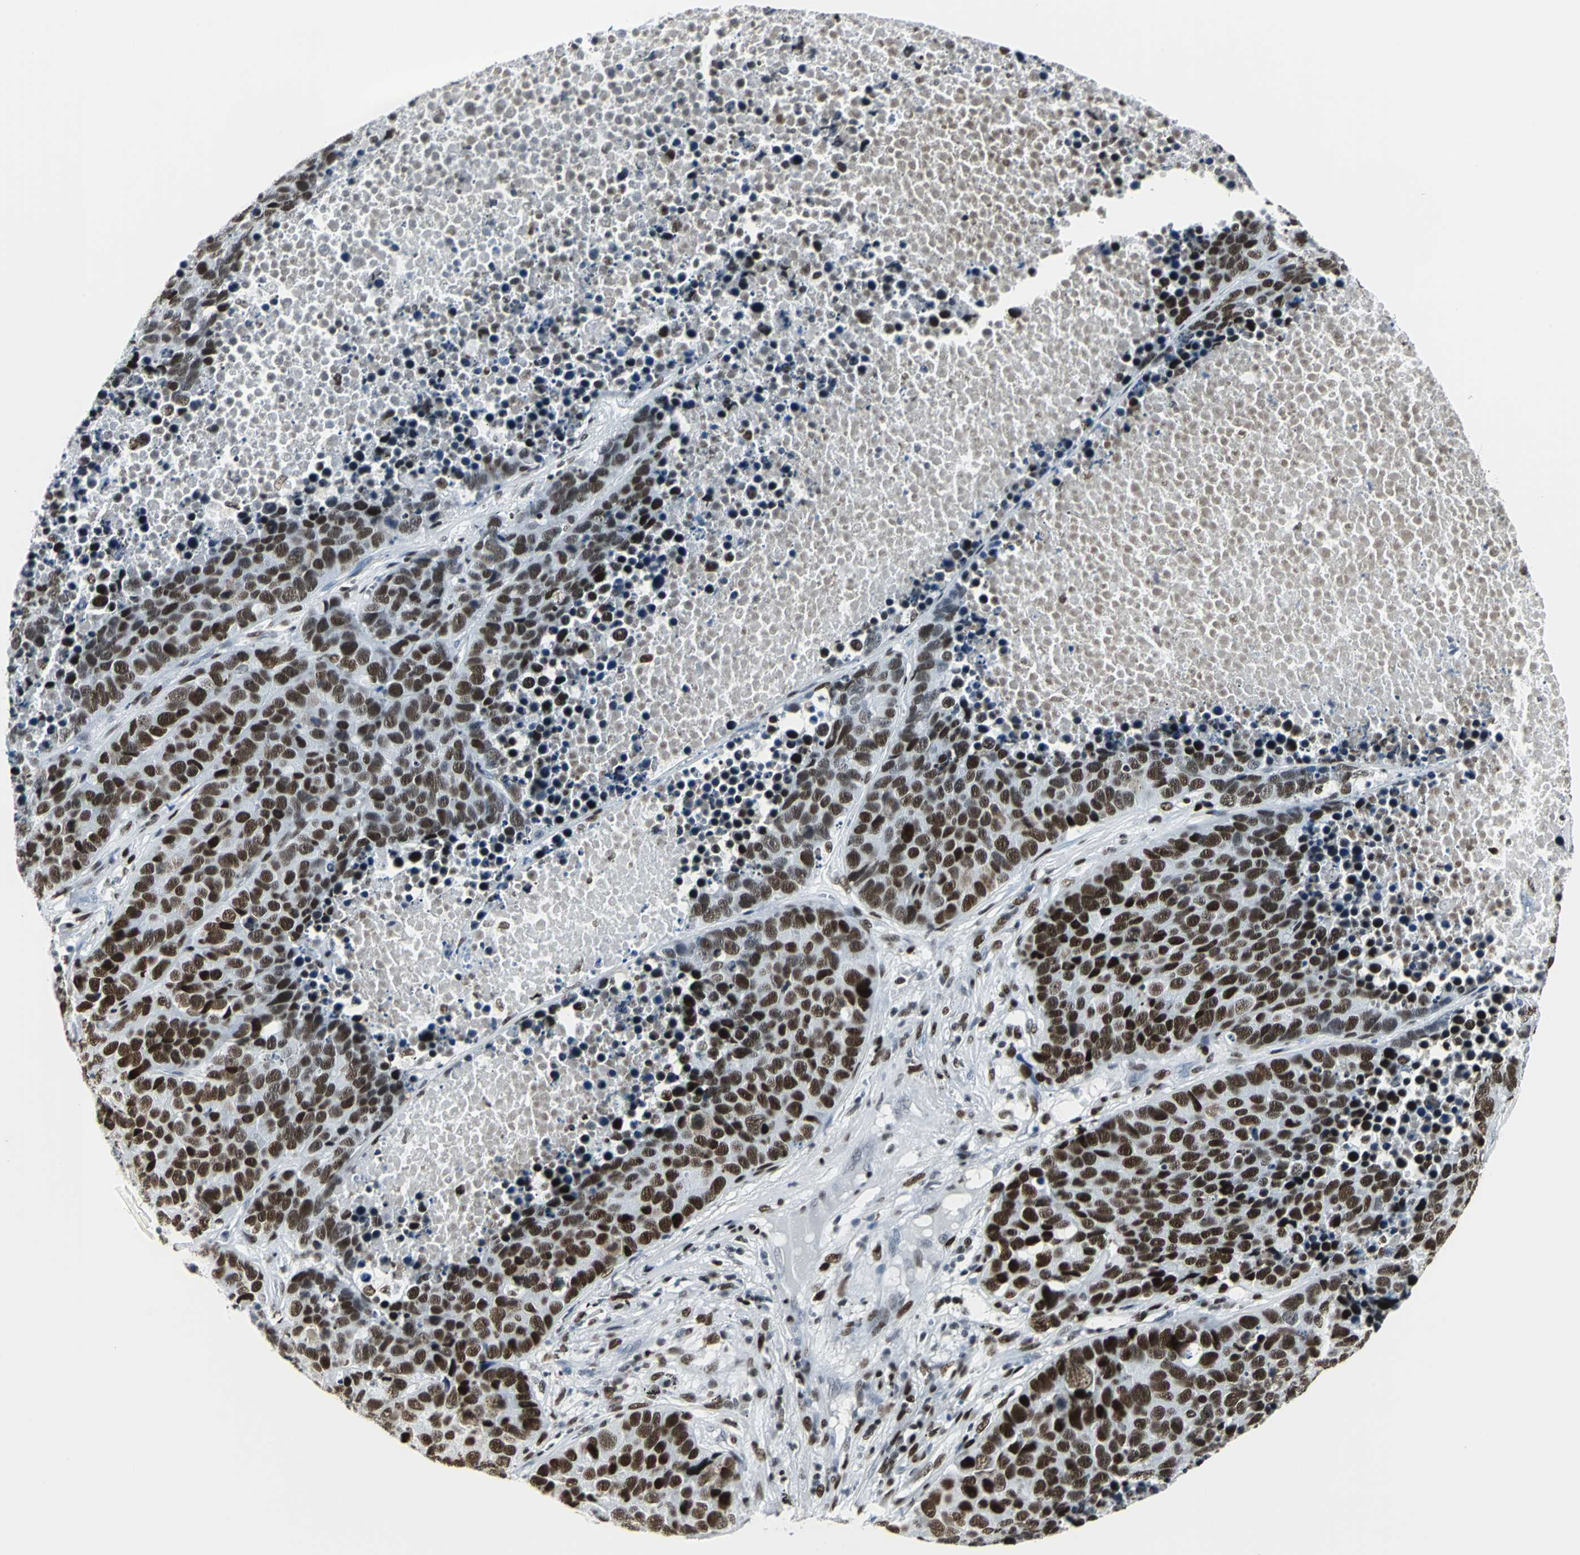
{"staining": {"intensity": "strong", "quantity": ">75%", "location": "nuclear"}, "tissue": "carcinoid", "cell_type": "Tumor cells", "image_type": "cancer", "snomed": [{"axis": "morphology", "description": "Carcinoid, malignant, NOS"}, {"axis": "topography", "description": "Lung"}], "caption": "Tumor cells display high levels of strong nuclear positivity in approximately >75% of cells in human carcinoid.", "gene": "HDAC2", "patient": {"sex": "male", "age": 60}}